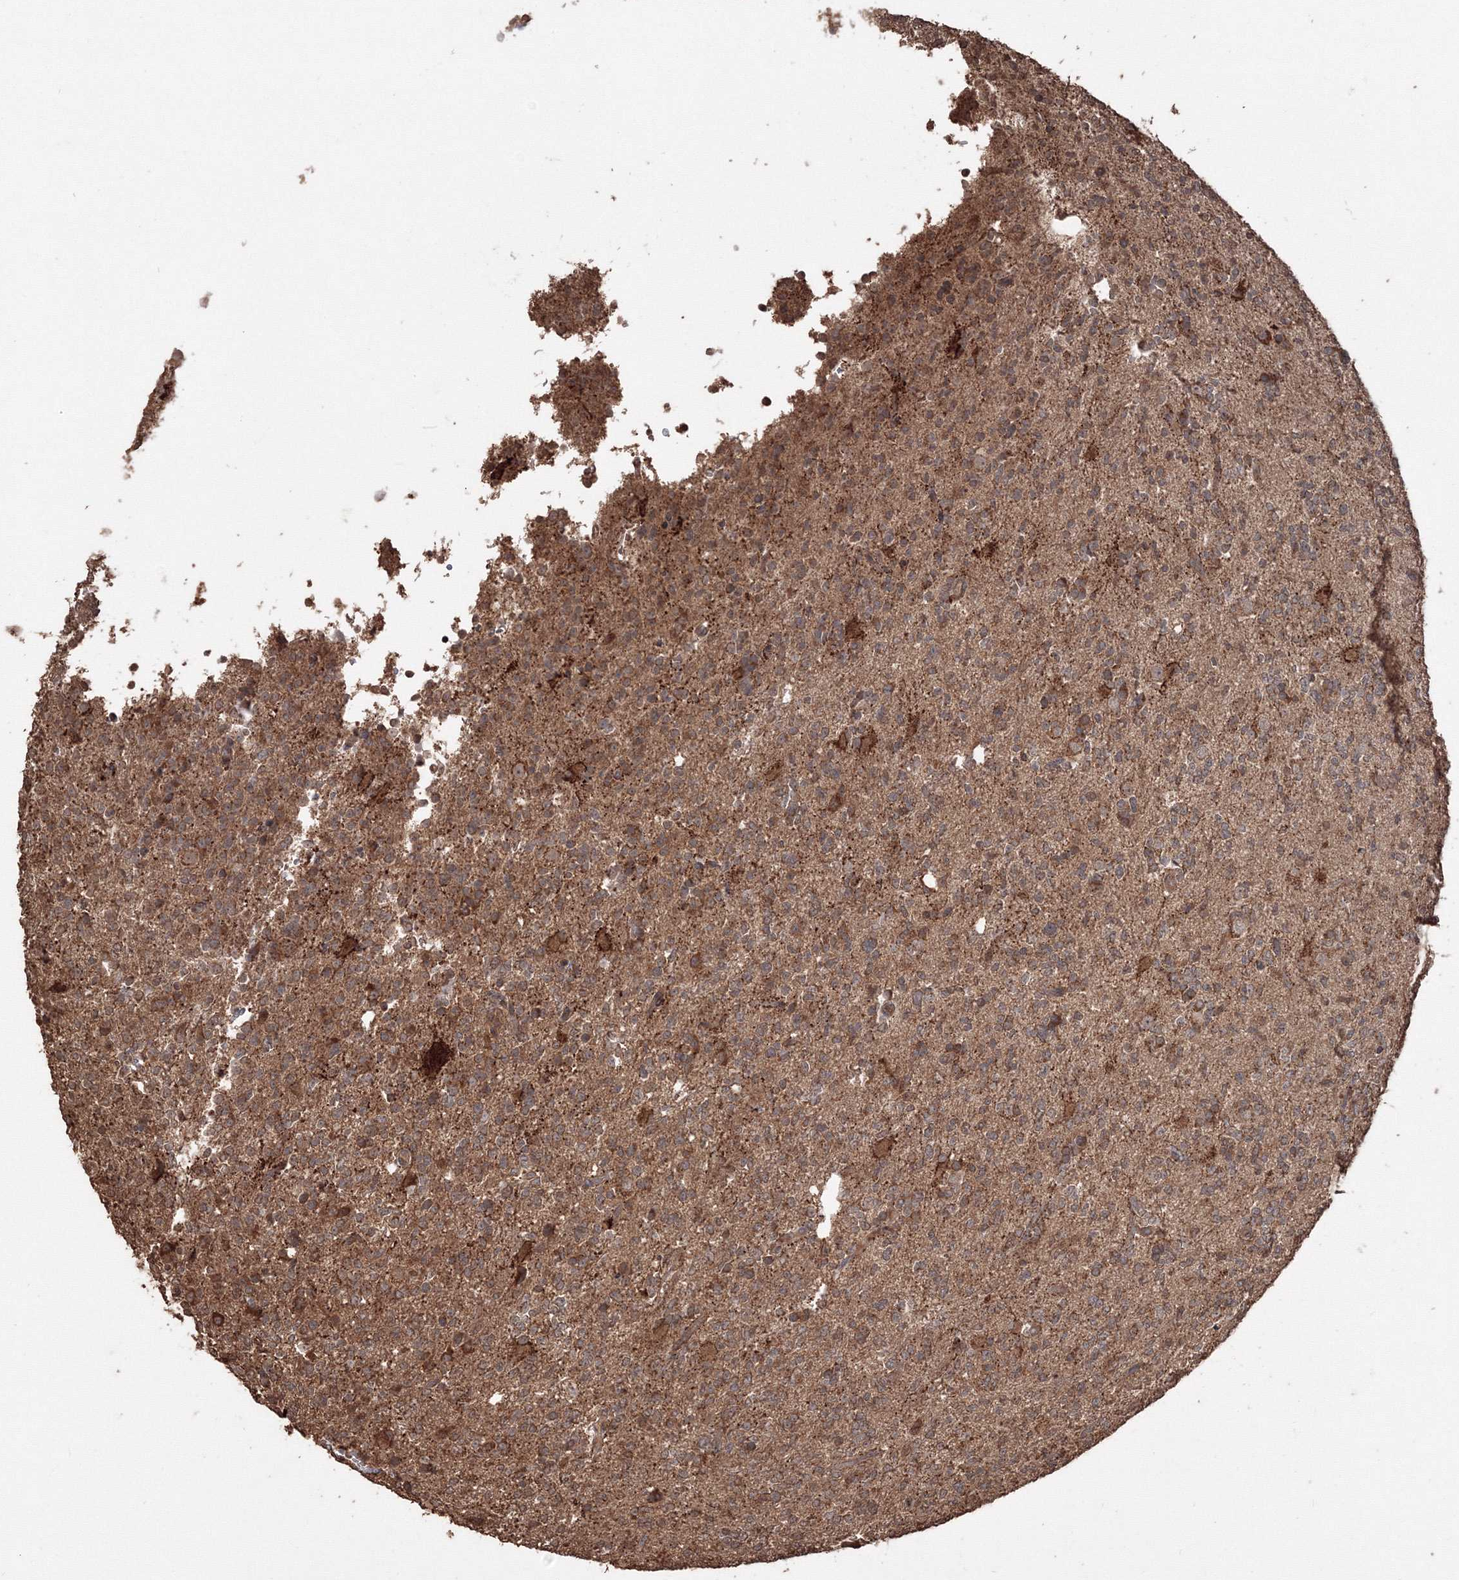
{"staining": {"intensity": "moderate", "quantity": "25%-75%", "location": "cytoplasmic/membranous"}, "tissue": "glioma", "cell_type": "Tumor cells", "image_type": "cancer", "snomed": [{"axis": "morphology", "description": "Glioma, malignant, High grade"}, {"axis": "topography", "description": "Brain"}], "caption": "A brown stain labels moderate cytoplasmic/membranous positivity of a protein in malignant high-grade glioma tumor cells.", "gene": "CCDC122", "patient": {"sex": "female", "age": 62}}